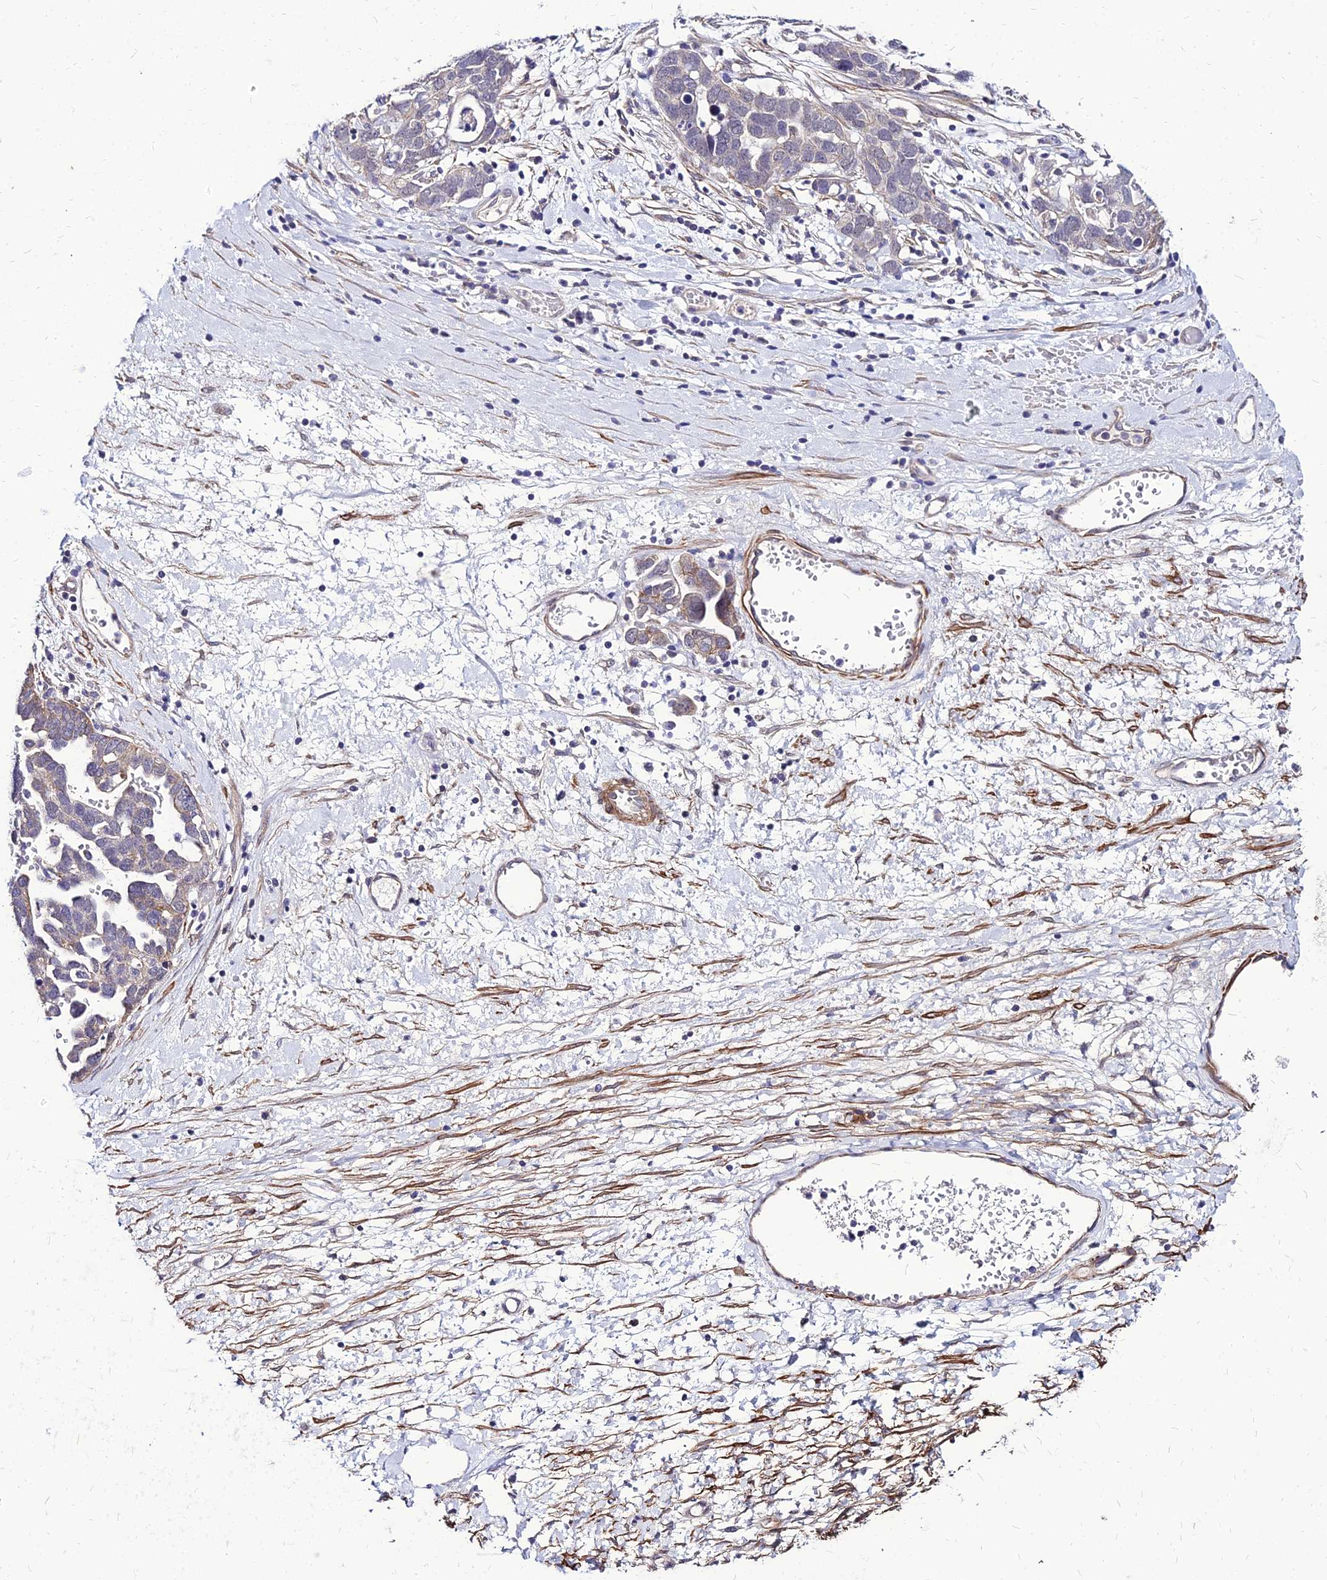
{"staining": {"intensity": "moderate", "quantity": "<25%", "location": "cytoplasmic/membranous"}, "tissue": "ovarian cancer", "cell_type": "Tumor cells", "image_type": "cancer", "snomed": [{"axis": "morphology", "description": "Cystadenocarcinoma, serous, NOS"}, {"axis": "topography", "description": "Ovary"}], "caption": "Ovarian serous cystadenocarcinoma stained with a protein marker reveals moderate staining in tumor cells.", "gene": "YEATS2", "patient": {"sex": "female", "age": 54}}